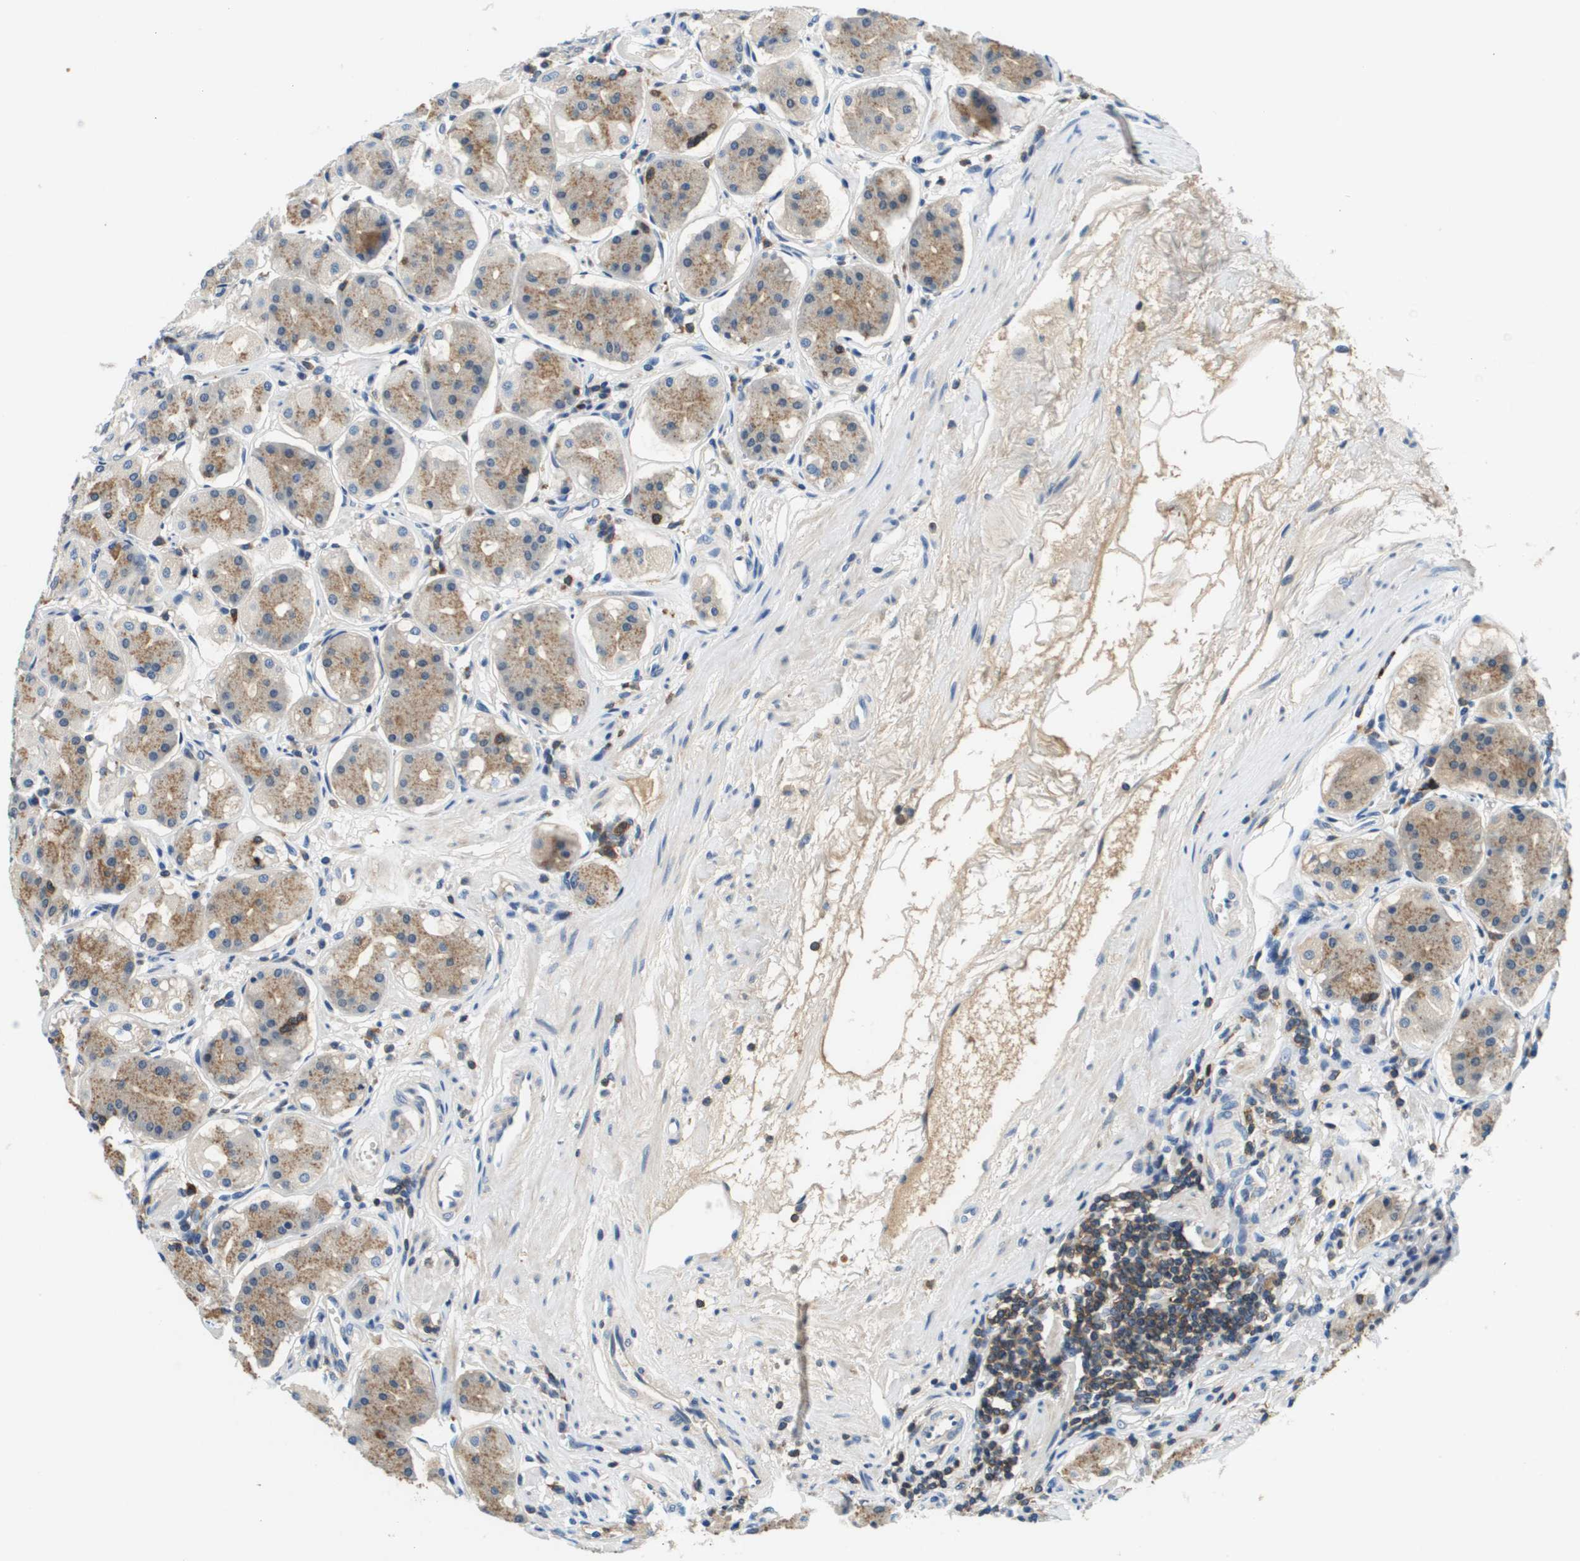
{"staining": {"intensity": "moderate", "quantity": "<25%", "location": "cytoplasmic/membranous"}, "tissue": "stomach", "cell_type": "Glandular cells", "image_type": "normal", "snomed": [{"axis": "morphology", "description": "Normal tissue, NOS"}, {"axis": "topography", "description": "Stomach"}, {"axis": "topography", "description": "Stomach, lower"}], "caption": "Immunohistochemistry (IHC) photomicrograph of normal stomach stained for a protein (brown), which reveals low levels of moderate cytoplasmic/membranous positivity in approximately <25% of glandular cells.", "gene": "KCNQ5", "patient": {"sex": "female", "age": 56}}